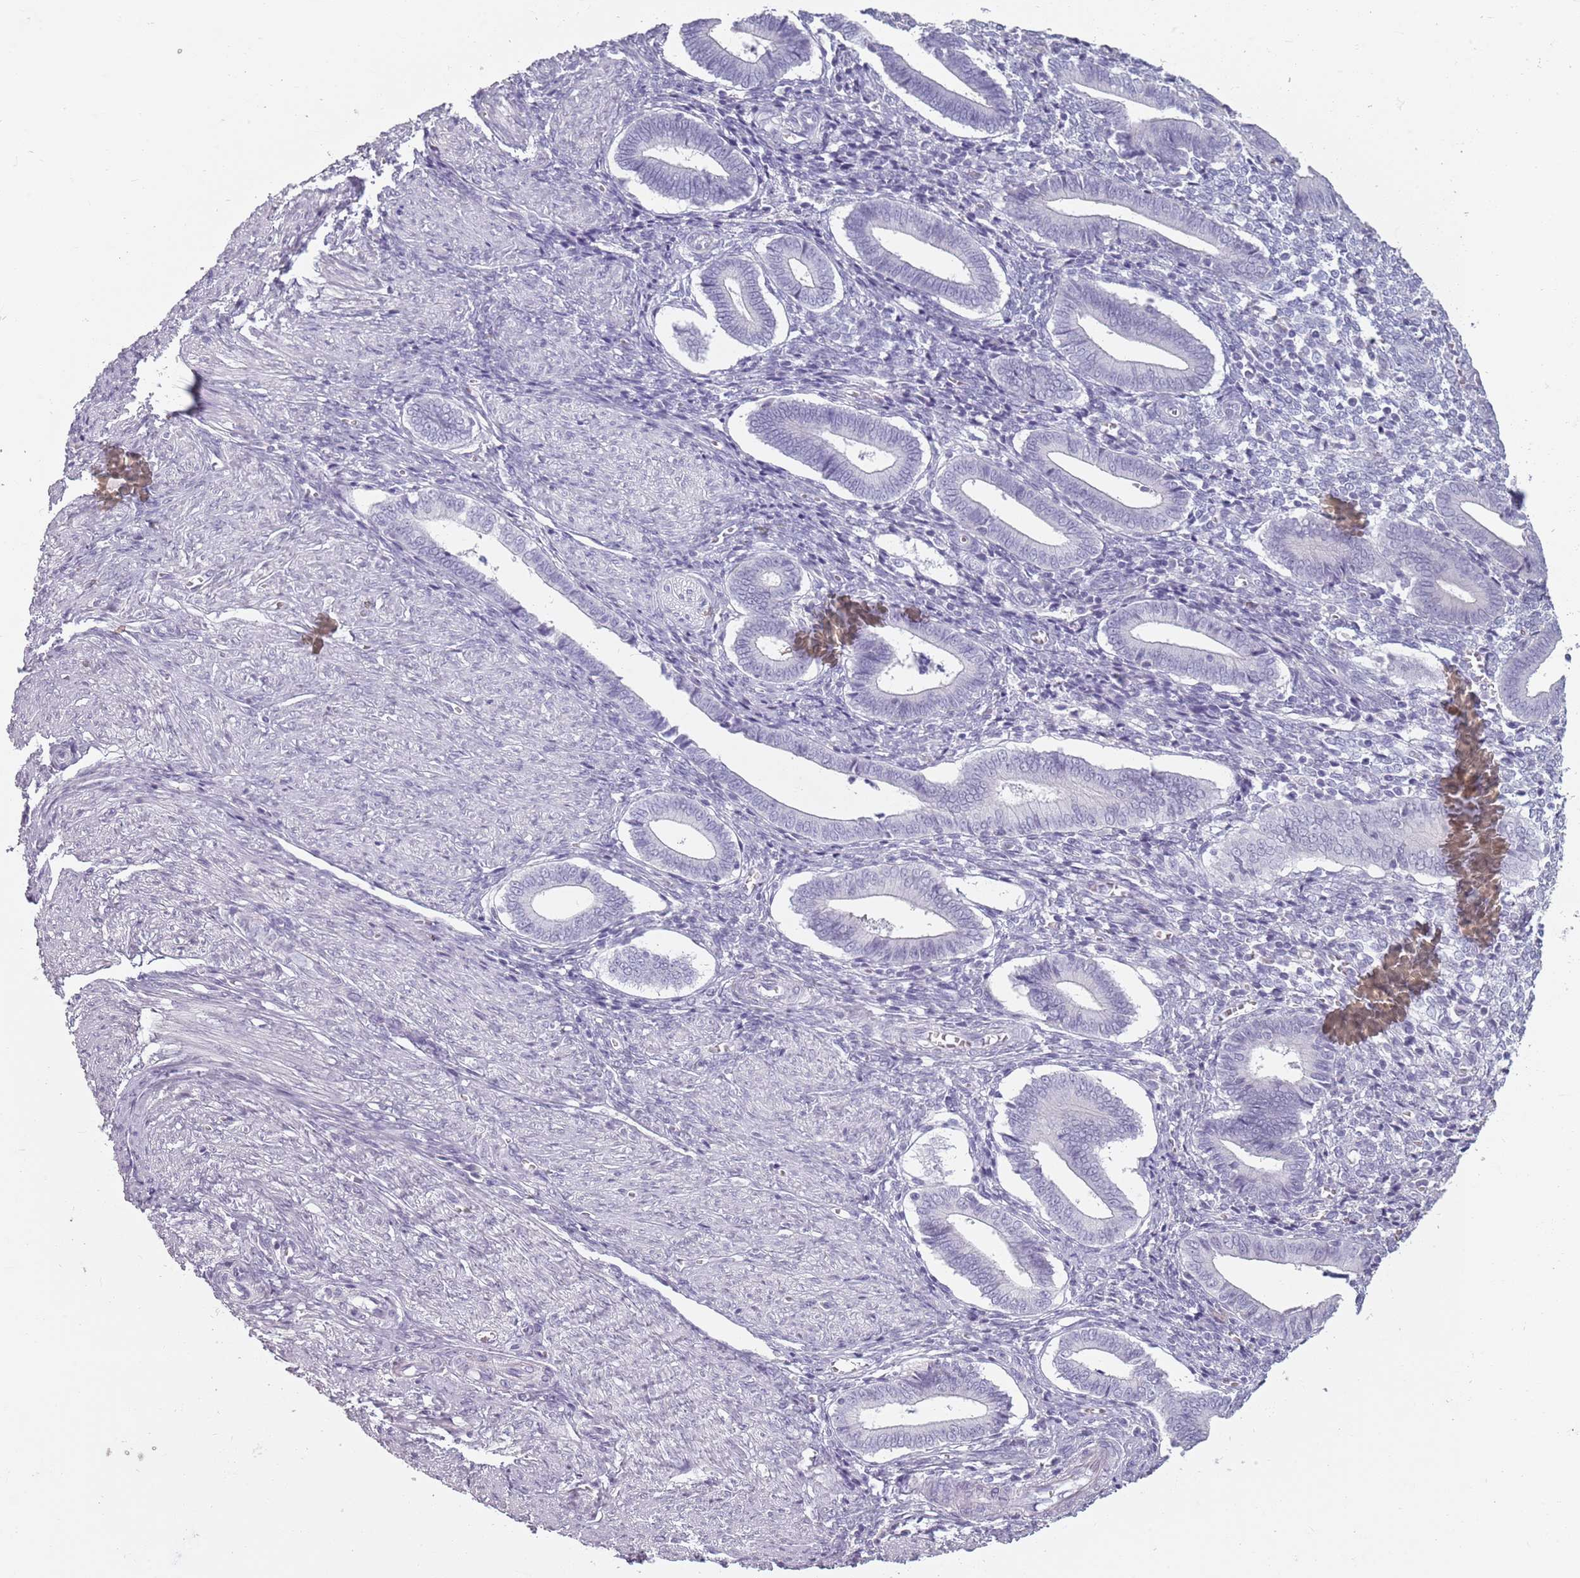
{"staining": {"intensity": "negative", "quantity": "none", "location": "none"}, "tissue": "endometrium", "cell_type": "Cells in endometrial stroma", "image_type": "normal", "snomed": [{"axis": "morphology", "description": "Normal tissue, NOS"}, {"axis": "topography", "description": "Other"}, {"axis": "topography", "description": "Endometrium"}], "caption": "IHC micrograph of benign human endometrium stained for a protein (brown), which shows no staining in cells in endometrial stroma.", "gene": "PIEZO1", "patient": {"sex": "female", "age": 44}}